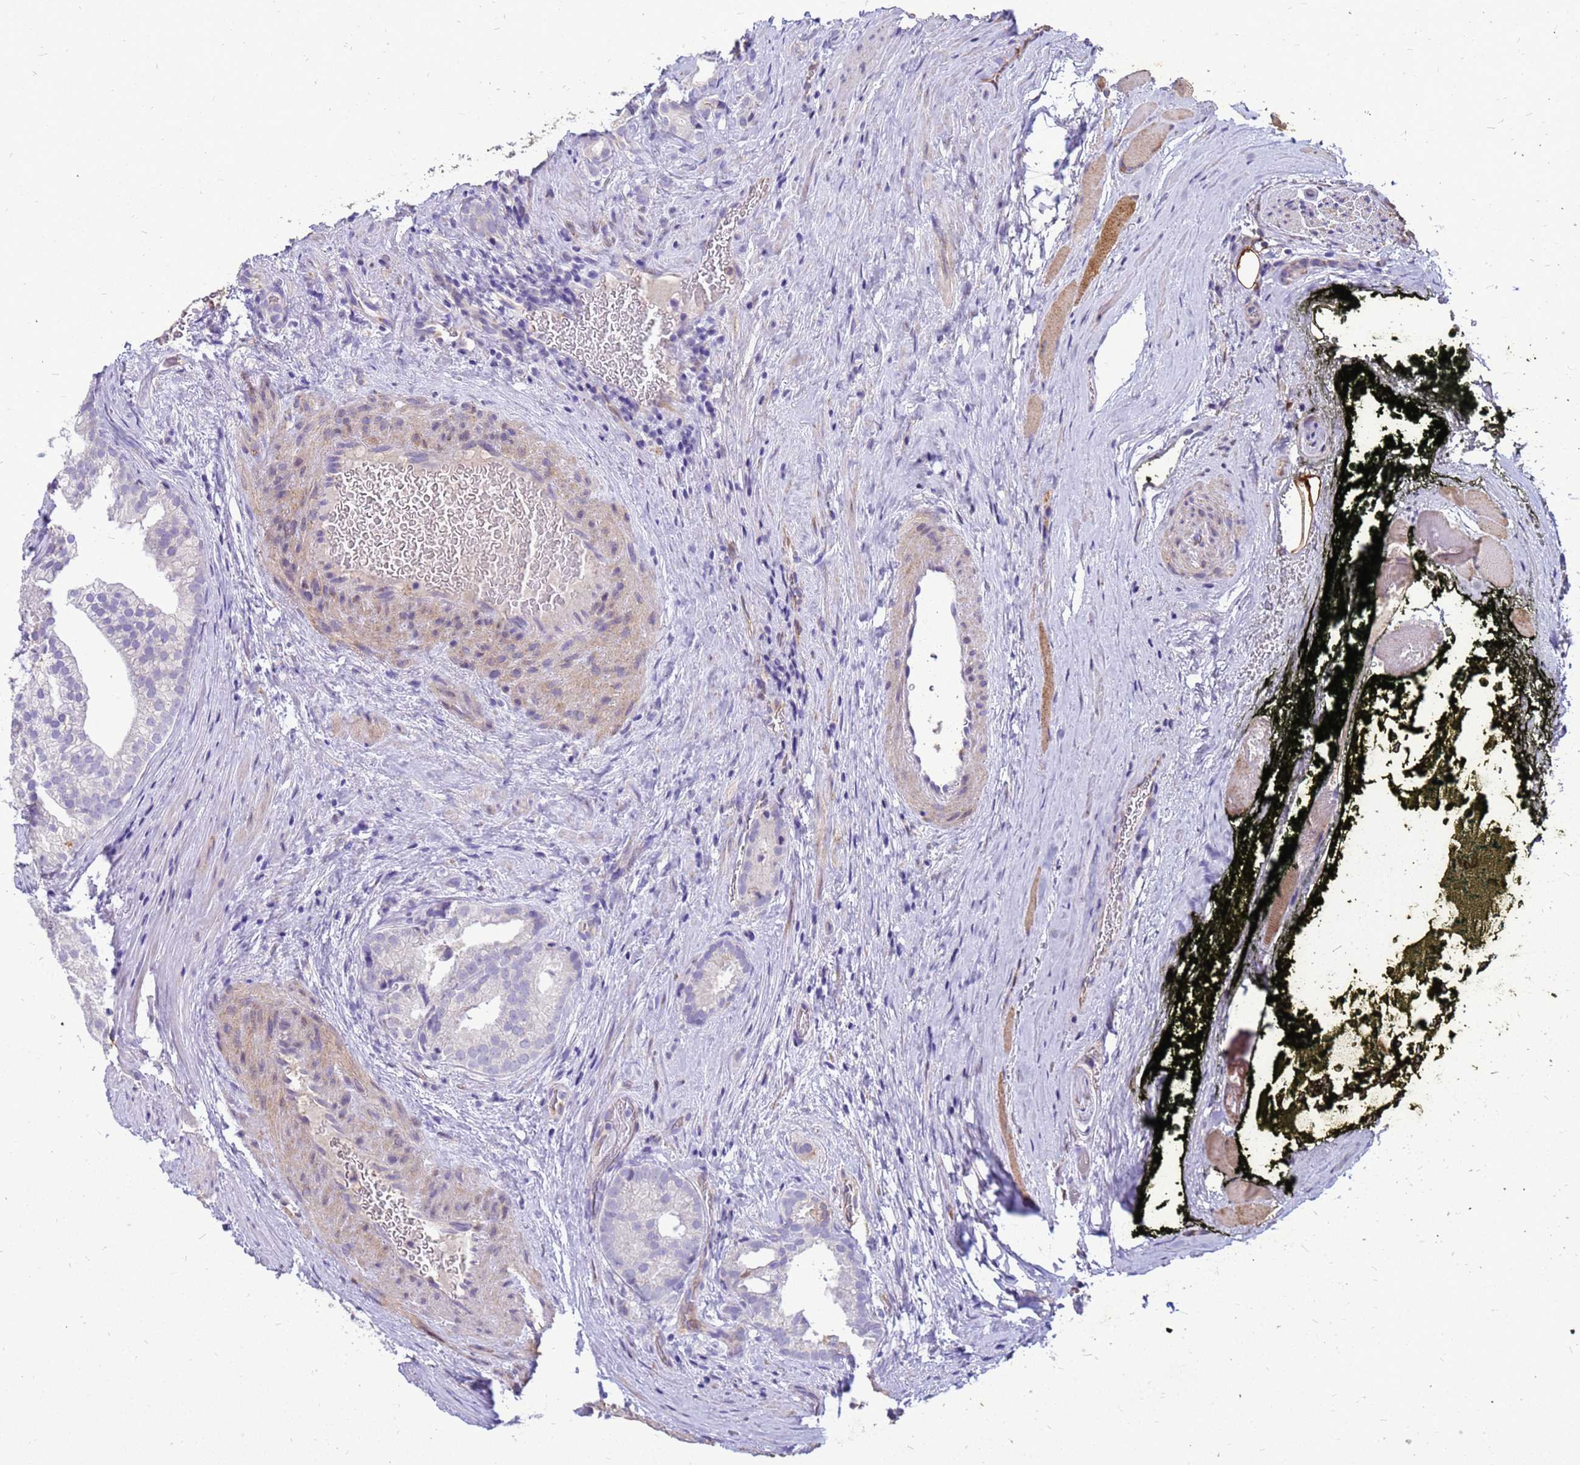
{"staining": {"intensity": "negative", "quantity": "none", "location": "none"}, "tissue": "prostate cancer", "cell_type": "Tumor cells", "image_type": "cancer", "snomed": [{"axis": "morphology", "description": "Adenocarcinoma, Low grade"}, {"axis": "topography", "description": "Prostate"}], "caption": "Tumor cells show no significant staining in prostate cancer. (Brightfield microscopy of DAB immunohistochemistry (IHC) at high magnification).", "gene": "AKR1C1", "patient": {"sex": "male", "age": 71}}